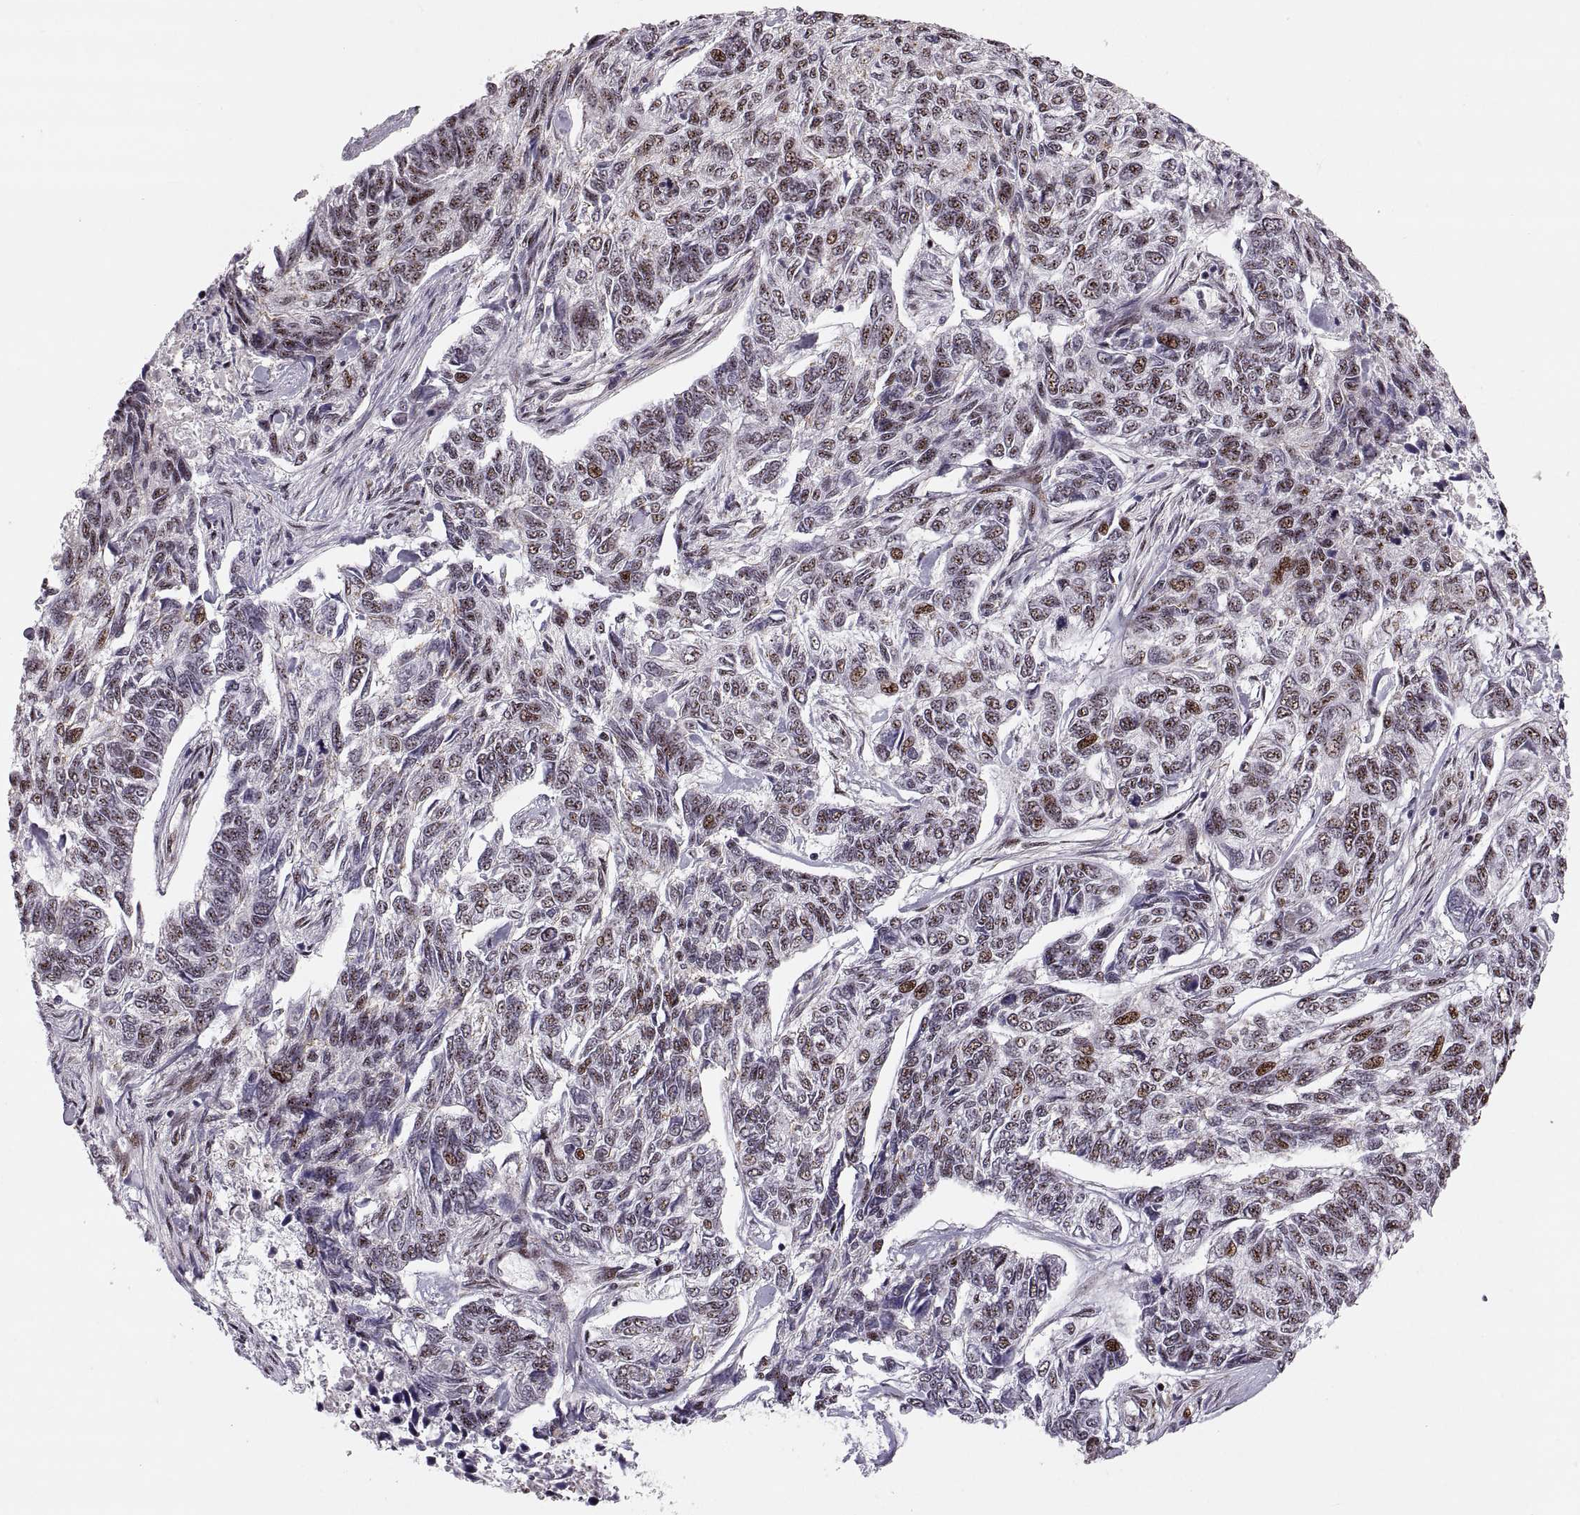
{"staining": {"intensity": "moderate", "quantity": "<25%", "location": "nuclear"}, "tissue": "skin cancer", "cell_type": "Tumor cells", "image_type": "cancer", "snomed": [{"axis": "morphology", "description": "Basal cell carcinoma"}, {"axis": "topography", "description": "Skin"}], "caption": "IHC of human skin cancer (basal cell carcinoma) exhibits low levels of moderate nuclear expression in about <25% of tumor cells.", "gene": "ZCCHC17", "patient": {"sex": "female", "age": 65}}